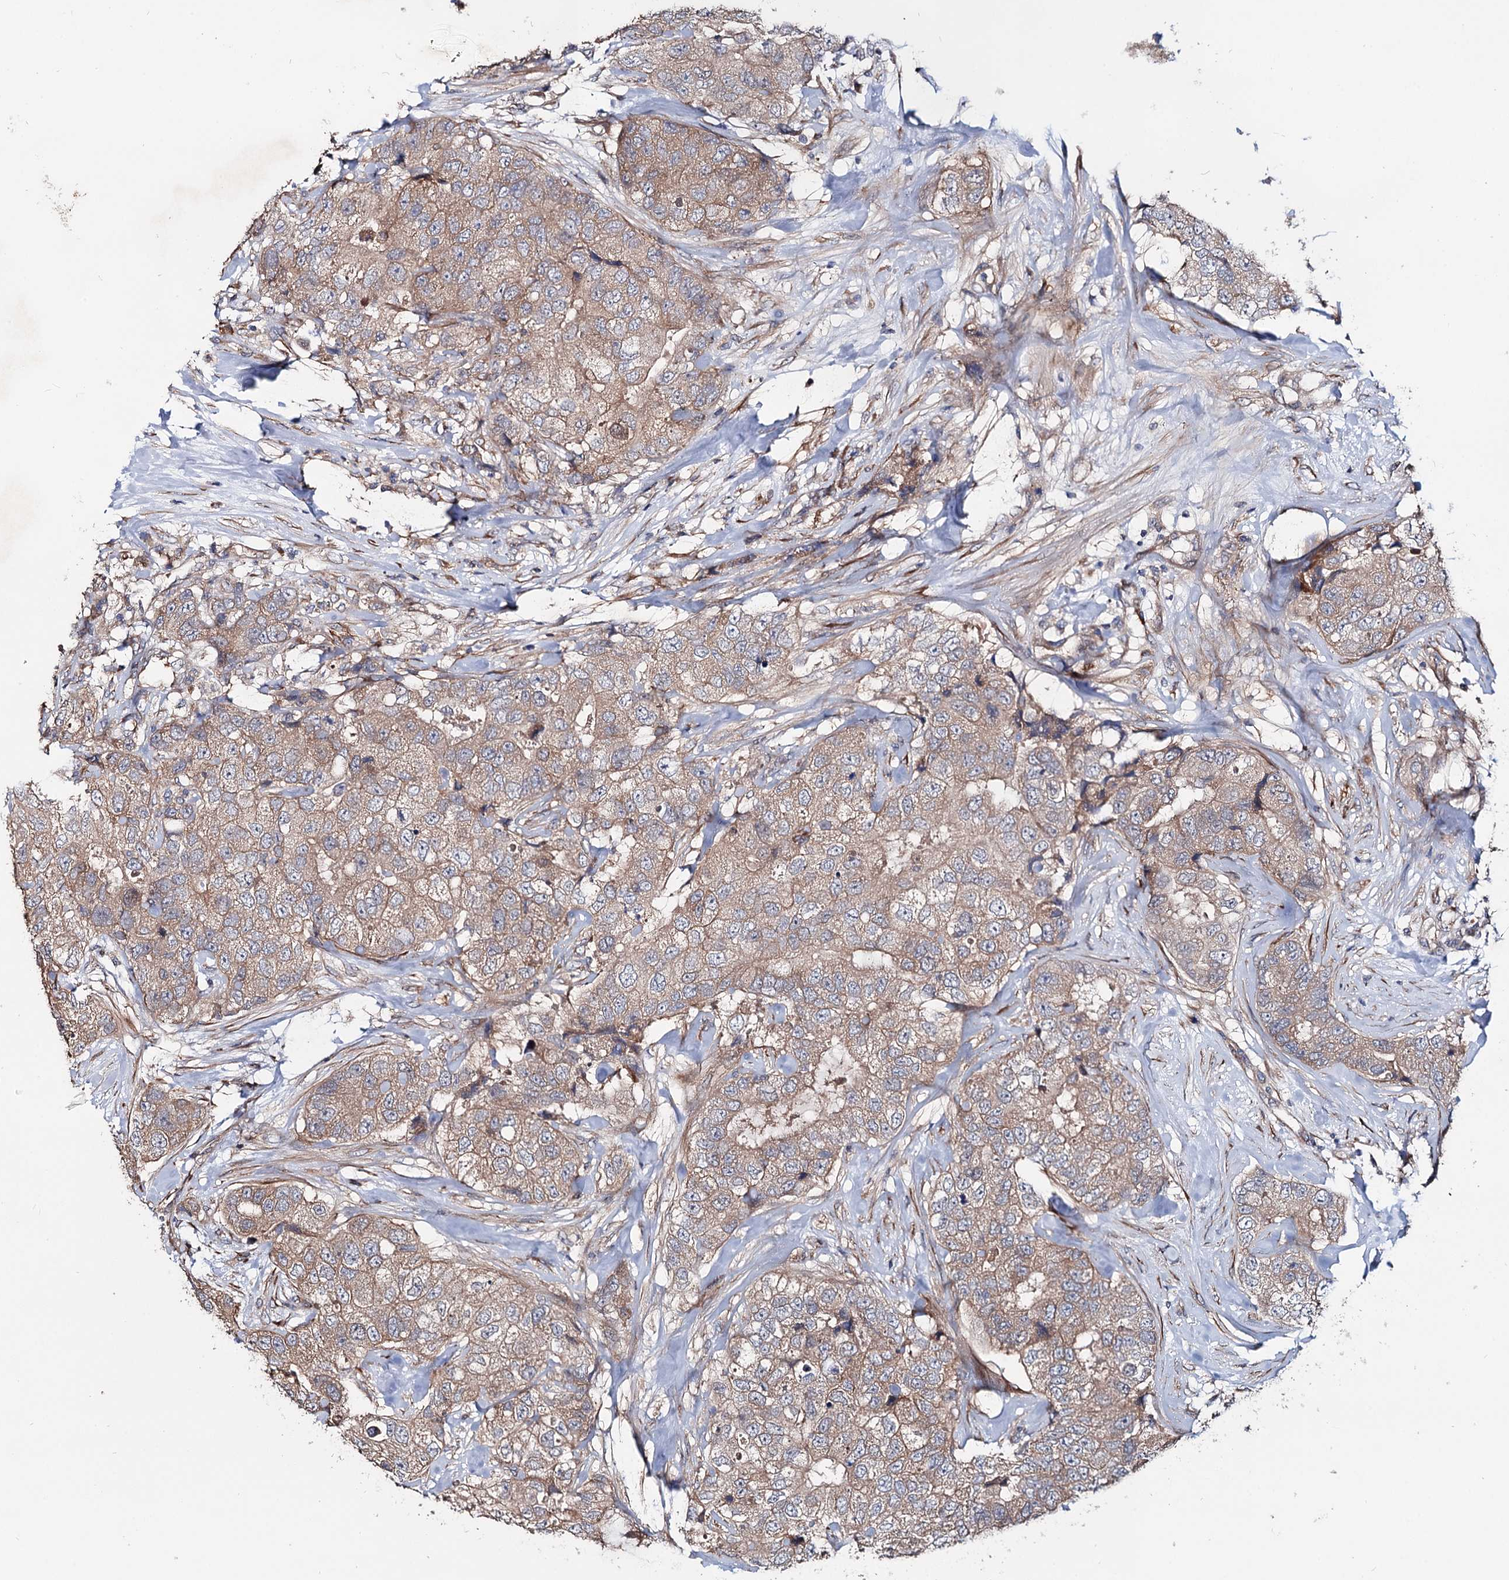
{"staining": {"intensity": "moderate", "quantity": ">75%", "location": "cytoplasmic/membranous"}, "tissue": "breast cancer", "cell_type": "Tumor cells", "image_type": "cancer", "snomed": [{"axis": "morphology", "description": "Duct carcinoma"}, {"axis": "topography", "description": "Breast"}], "caption": "An image showing moderate cytoplasmic/membranous expression in approximately >75% of tumor cells in breast cancer, as visualized by brown immunohistochemical staining.", "gene": "PTDSS2", "patient": {"sex": "female", "age": 62}}